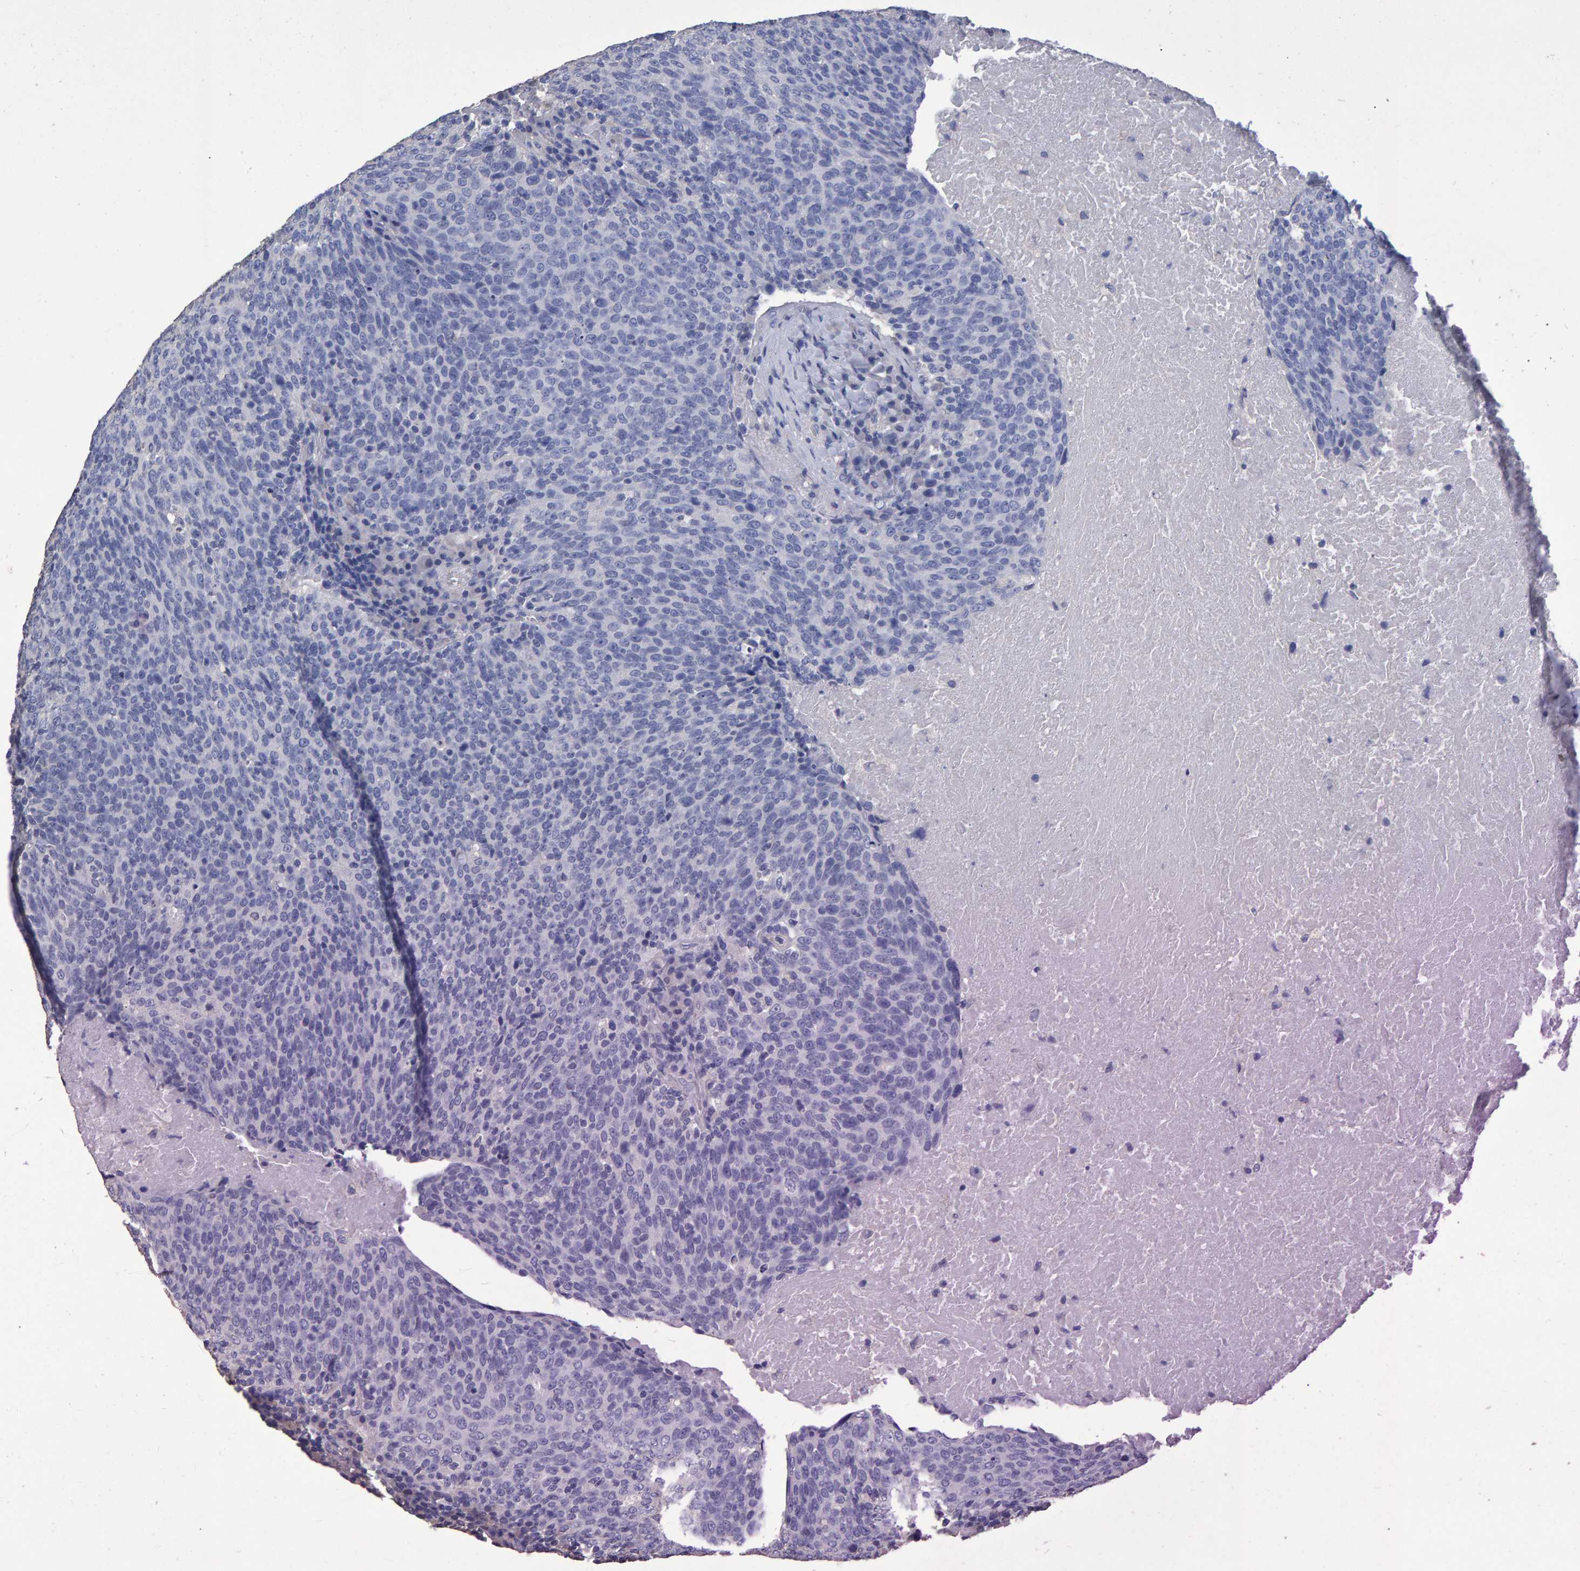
{"staining": {"intensity": "negative", "quantity": "none", "location": "none"}, "tissue": "head and neck cancer", "cell_type": "Tumor cells", "image_type": "cancer", "snomed": [{"axis": "morphology", "description": "Squamous cell carcinoma, NOS"}, {"axis": "morphology", "description": "Squamous cell carcinoma, metastatic, NOS"}, {"axis": "topography", "description": "Lymph node"}, {"axis": "topography", "description": "Head-Neck"}], "caption": "Human head and neck cancer (squamous cell carcinoma) stained for a protein using immunohistochemistry demonstrates no staining in tumor cells.", "gene": "HEMGN", "patient": {"sex": "male", "age": 62}}